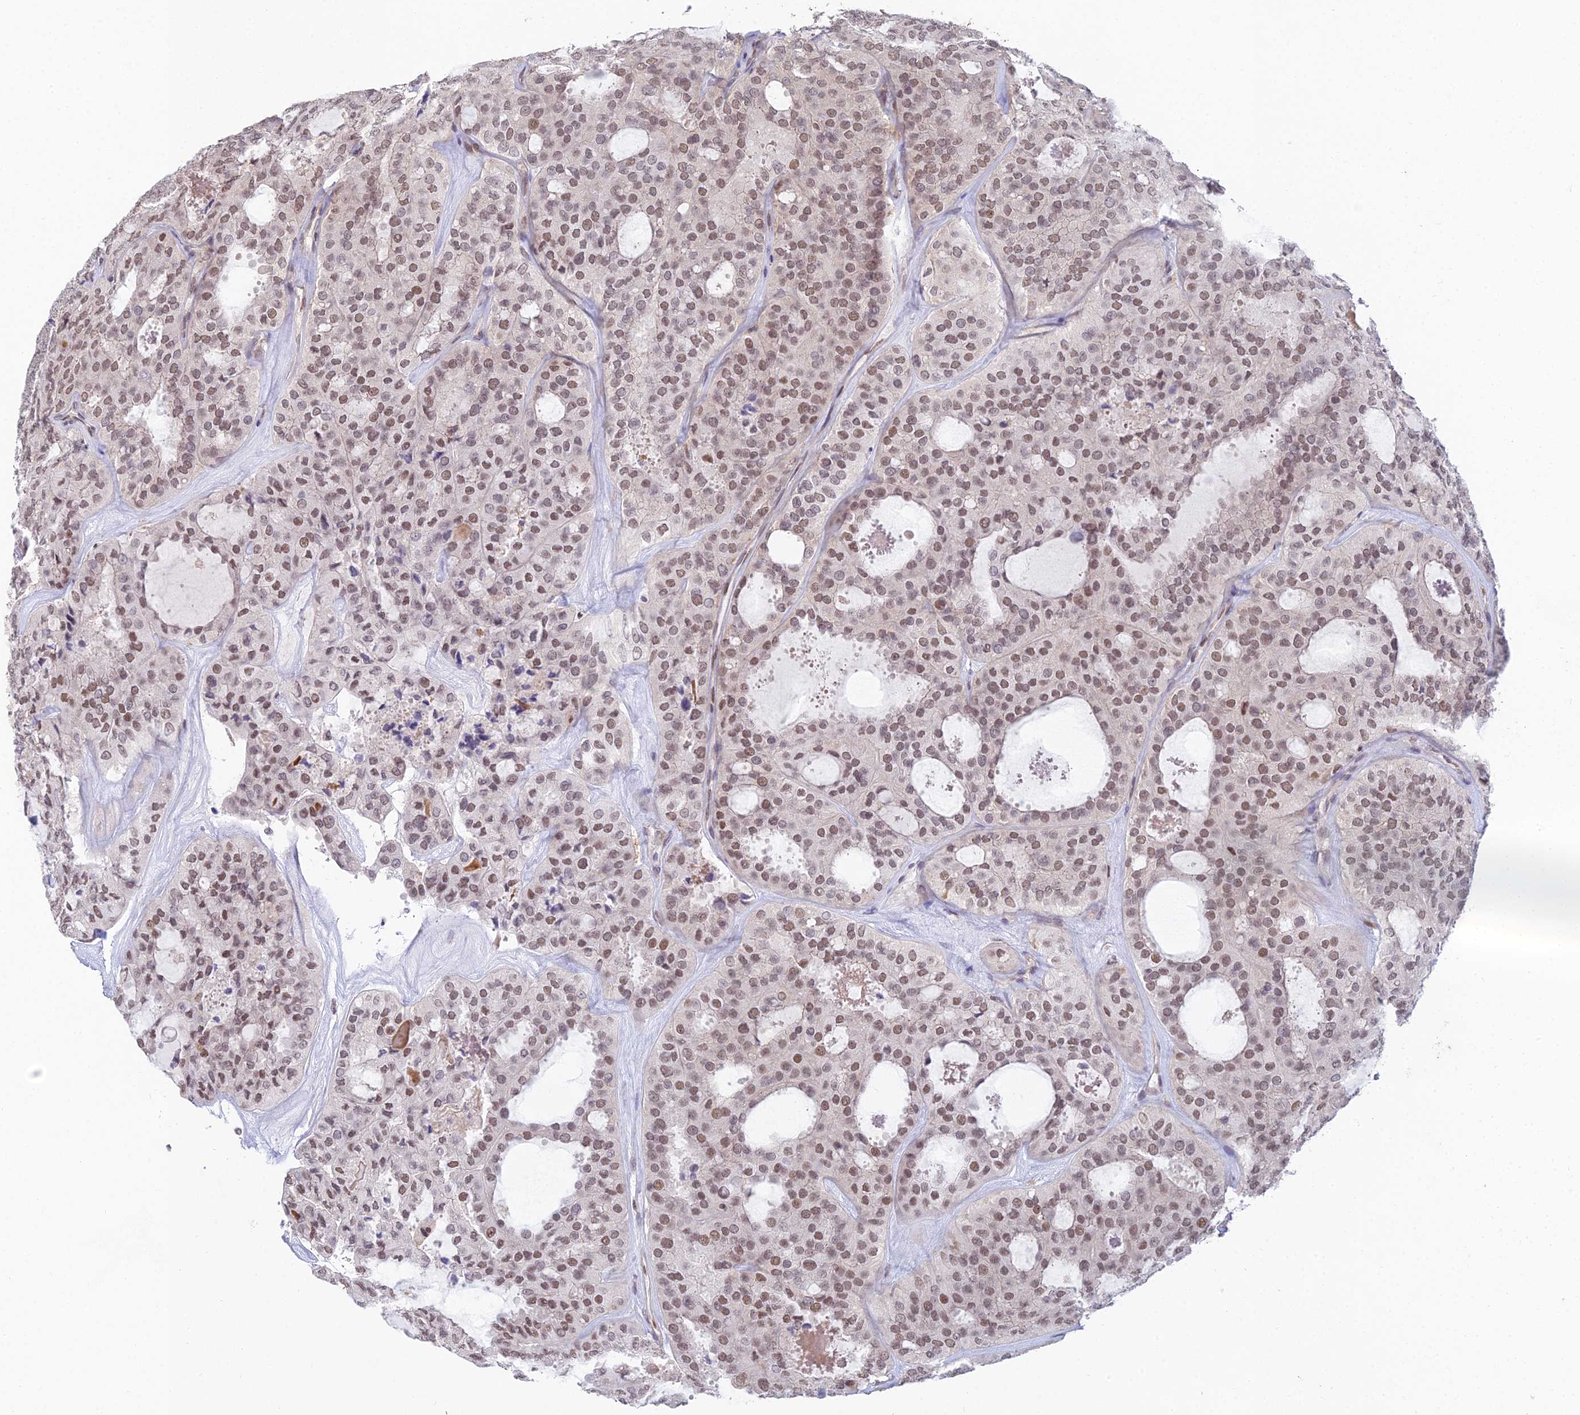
{"staining": {"intensity": "moderate", "quantity": ">75%", "location": "nuclear"}, "tissue": "thyroid cancer", "cell_type": "Tumor cells", "image_type": "cancer", "snomed": [{"axis": "morphology", "description": "Follicular adenoma carcinoma, NOS"}, {"axis": "topography", "description": "Thyroid gland"}], "caption": "Protein analysis of thyroid cancer tissue reveals moderate nuclear expression in approximately >75% of tumor cells.", "gene": "ABHD17A", "patient": {"sex": "male", "age": 75}}